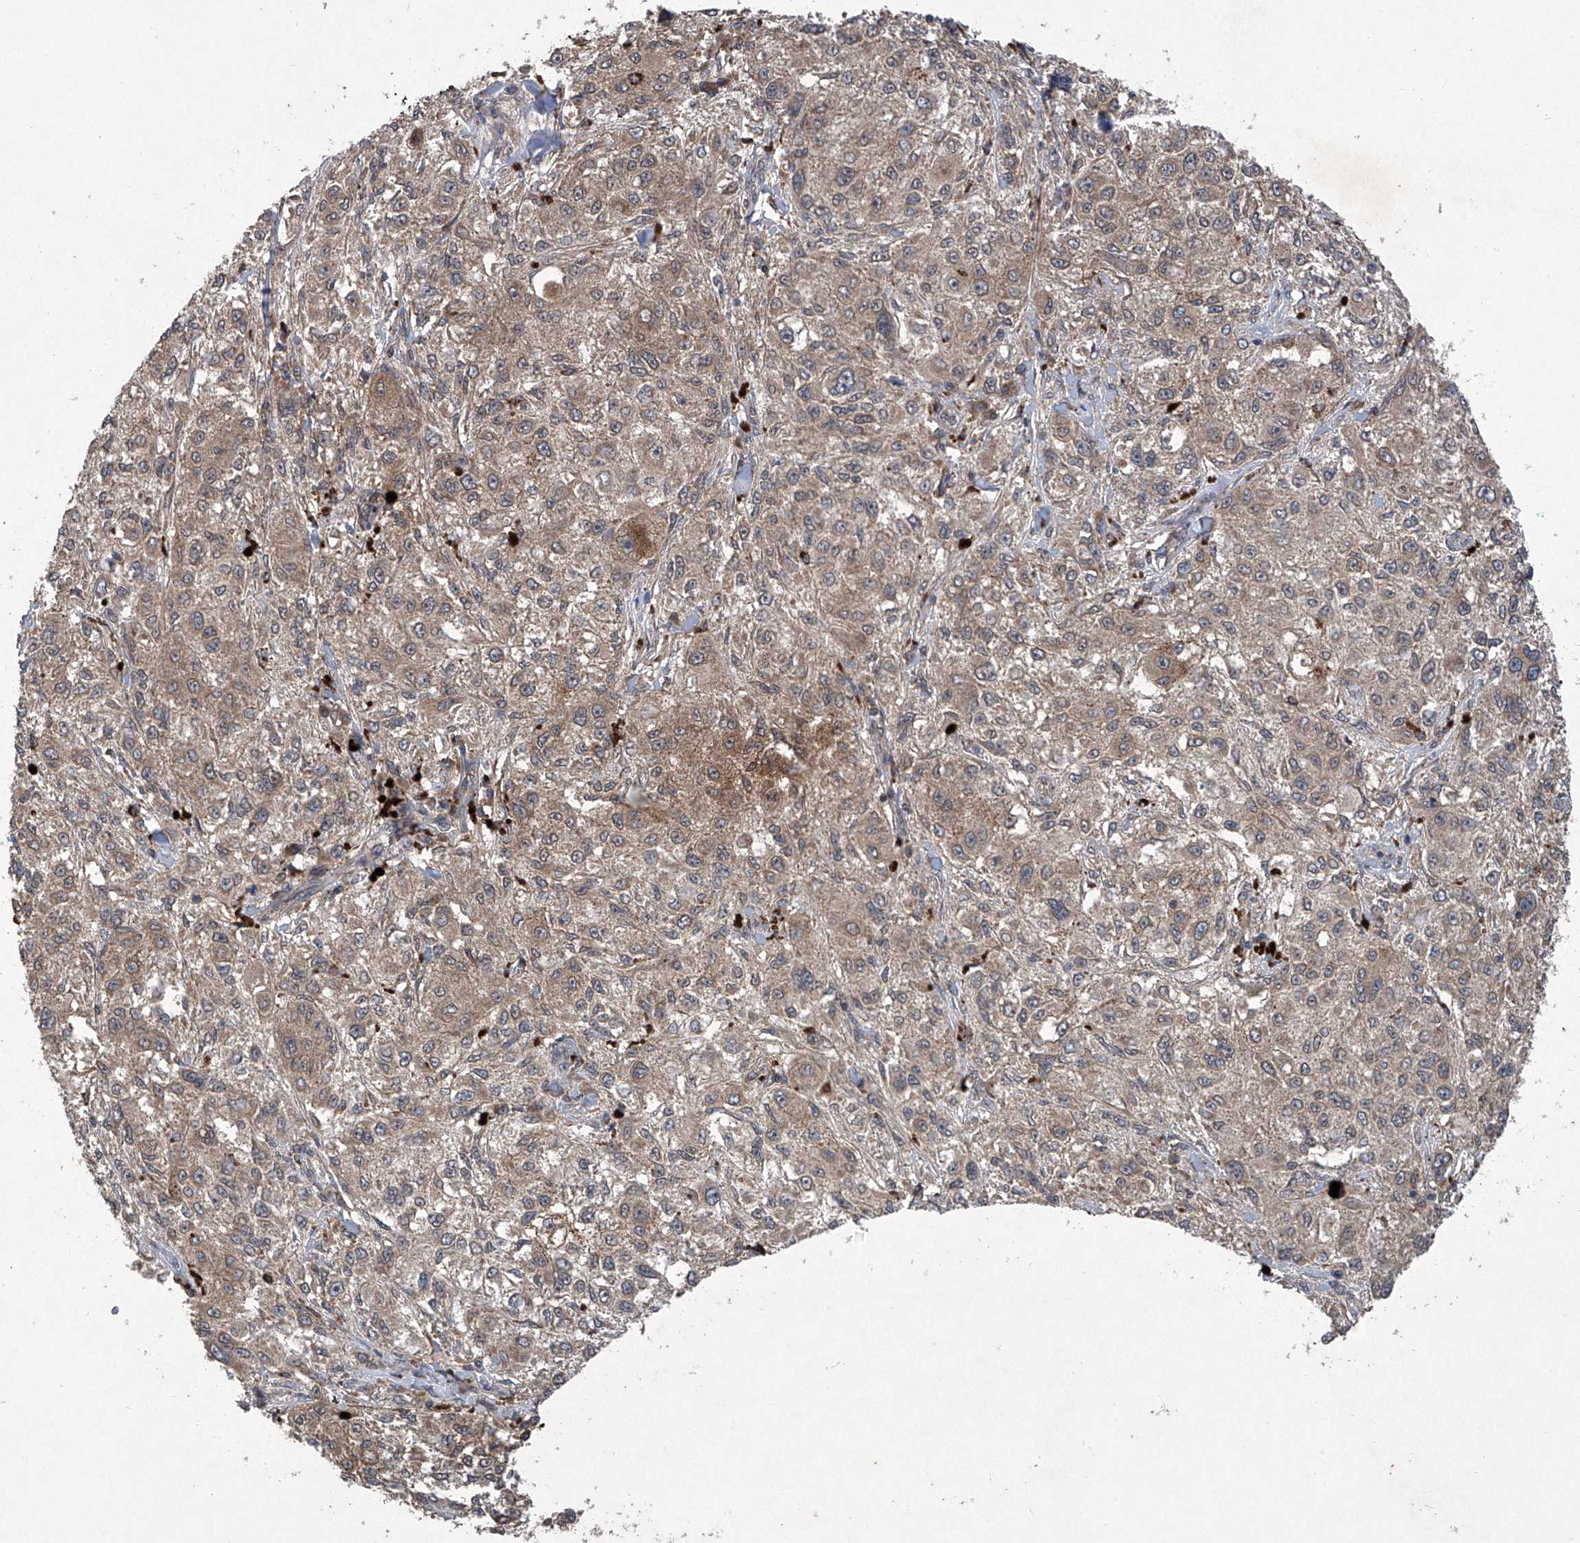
{"staining": {"intensity": "weak", "quantity": ">75%", "location": "cytoplasmic/membranous"}, "tissue": "melanoma", "cell_type": "Tumor cells", "image_type": "cancer", "snomed": [{"axis": "morphology", "description": "Necrosis, NOS"}, {"axis": "morphology", "description": "Malignant melanoma, NOS"}, {"axis": "topography", "description": "Skin"}], "caption": "Immunohistochemistry (IHC) histopathology image of human malignant melanoma stained for a protein (brown), which displays low levels of weak cytoplasmic/membranous expression in approximately >75% of tumor cells.", "gene": "SUMF2", "patient": {"sex": "female", "age": 87}}